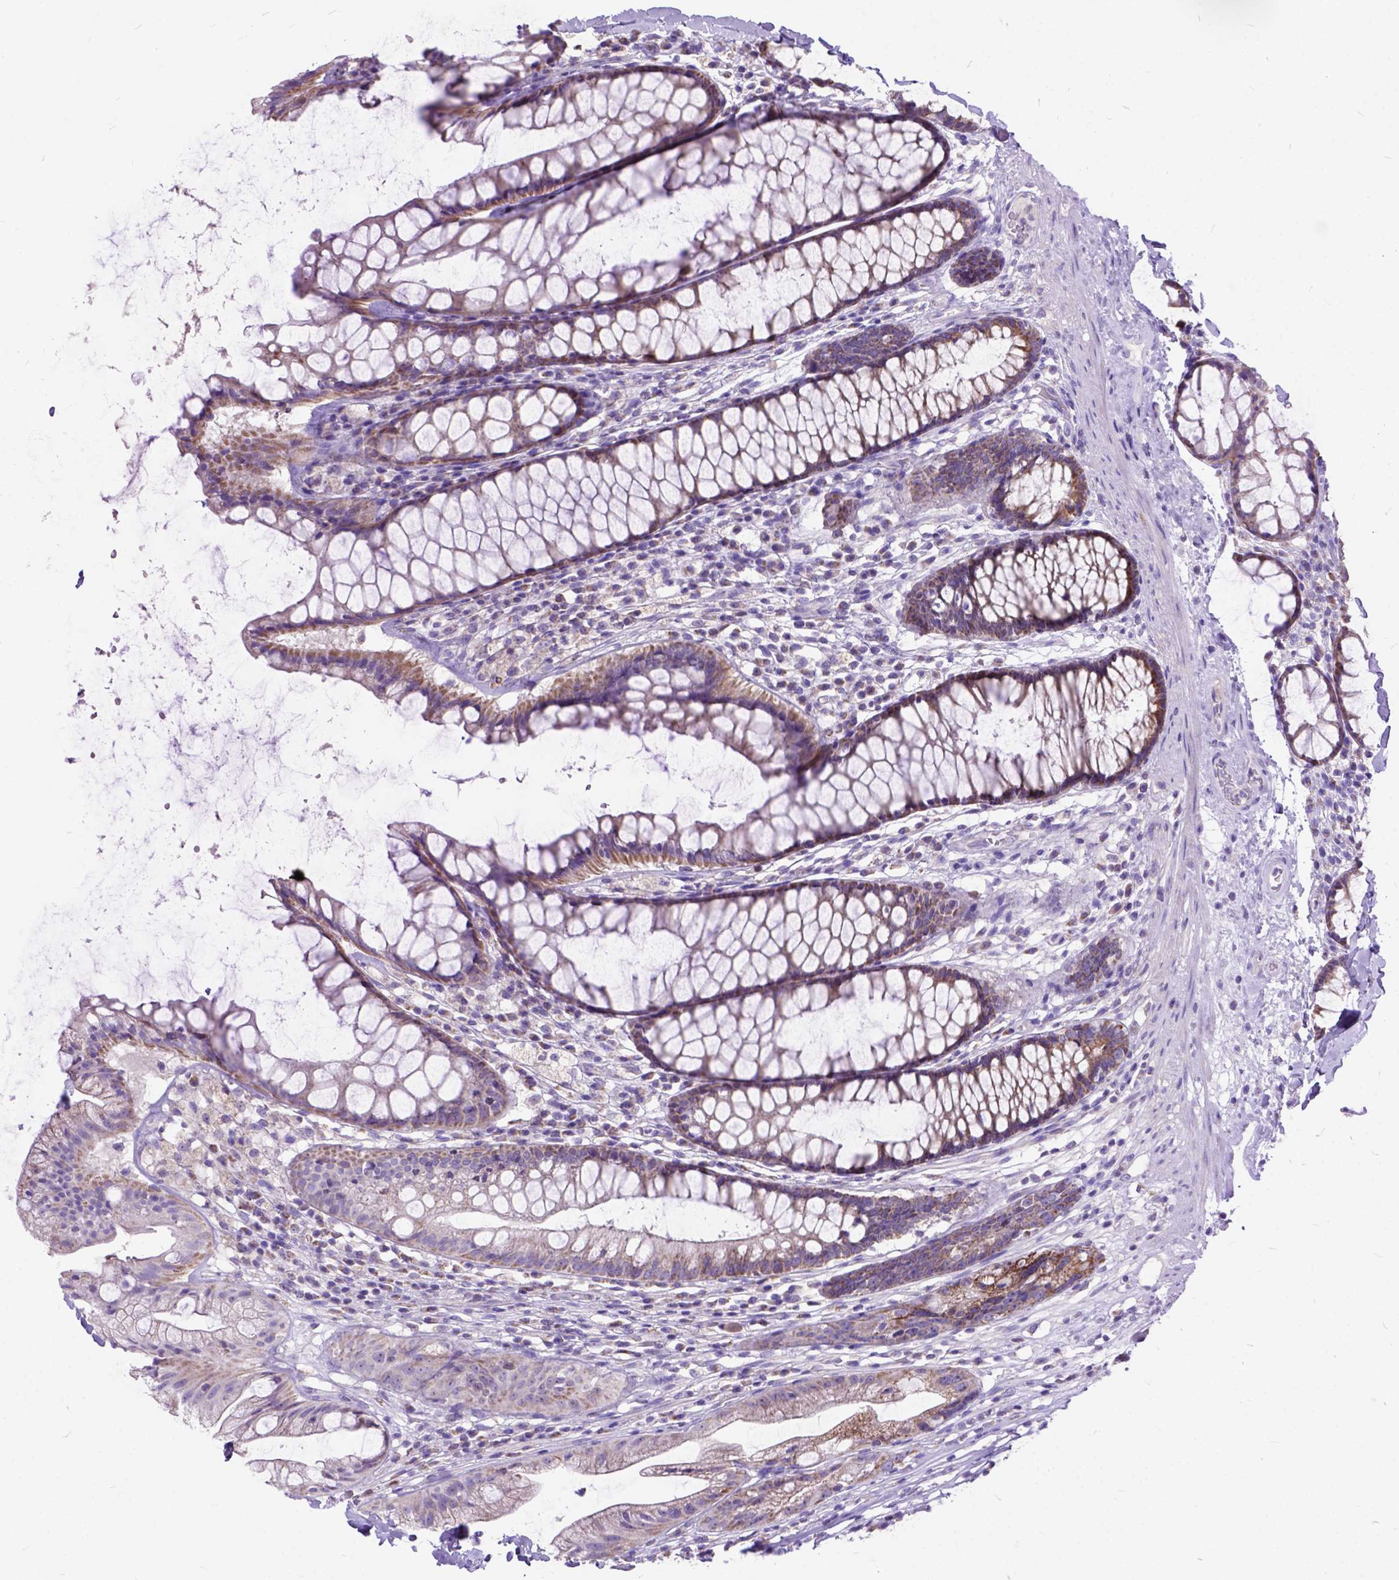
{"staining": {"intensity": "moderate", "quantity": ">75%", "location": "cytoplasmic/membranous"}, "tissue": "rectum", "cell_type": "Glandular cells", "image_type": "normal", "snomed": [{"axis": "morphology", "description": "Normal tissue, NOS"}, {"axis": "topography", "description": "Rectum"}], "caption": "Brown immunohistochemical staining in unremarkable human rectum demonstrates moderate cytoplasmic/membranous positivity in about >75% of glandular cells.", "gene": "CTAG2", "patient": {"sex": "male", "age": 72}}